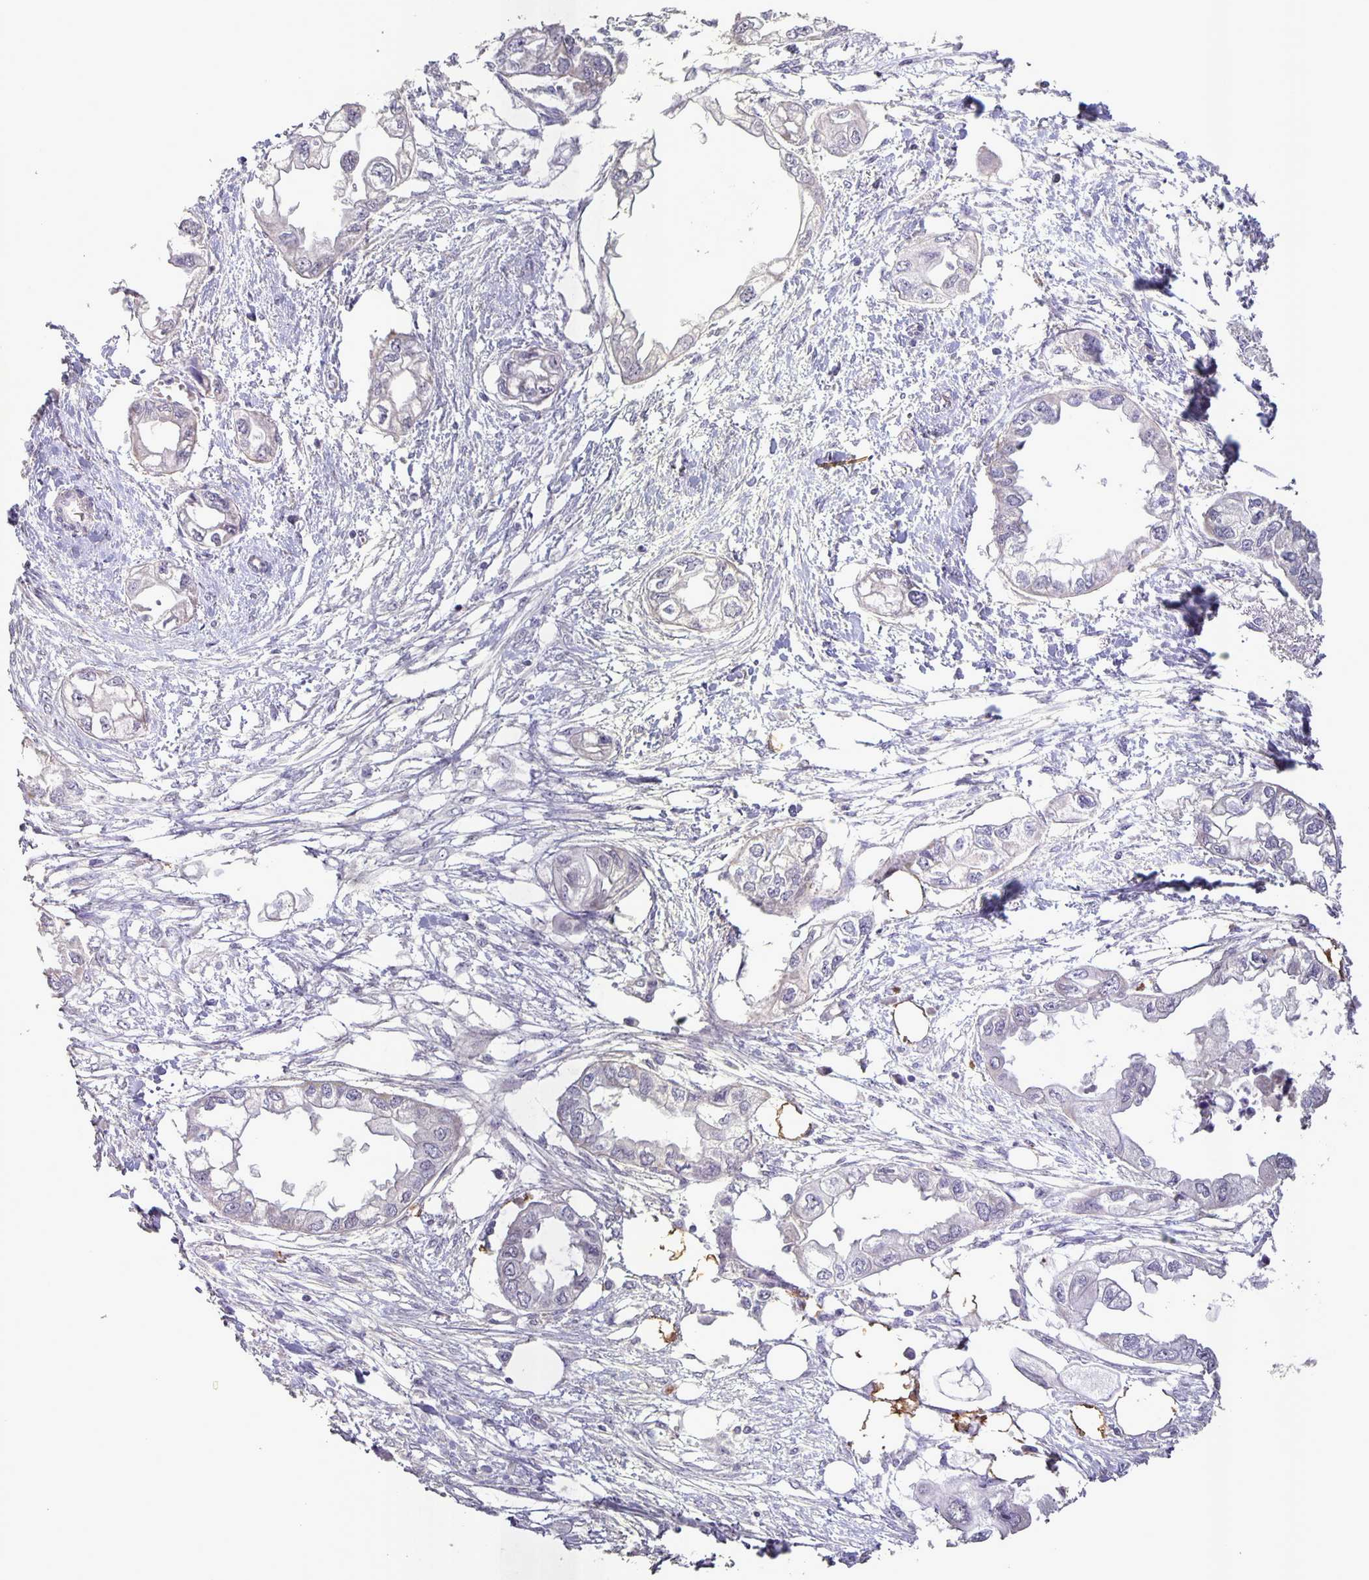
{"staining": {"intensity": "negative", "quantity": "none", "location": "none"}, "tissue": "endometrial cancer", "cell_type": "Tumor cells", "image_type": "cancer", "snomed": [{"axis": "morphology", "description": "Adenocarcinoma, NOS"}, {"axis": "morphology", "description": "Adenocarcinoma, metastatic, NOS"}, {"axis": "topography", "description": "Adipose tissue"}, {"axis": "topography", "description": "Endometrium"}], "caption": "Immunohistochemistry (IHC) micrograph of neoplastic tissue: human metastatic adenocarcinoma (endometrial) stained with DAB (3,3'-diaminobenzidine) displays no significant protein positivity in tumor cells.", "gene": "SRCIN1", "patient": {"sex": "female", "age": 67}}